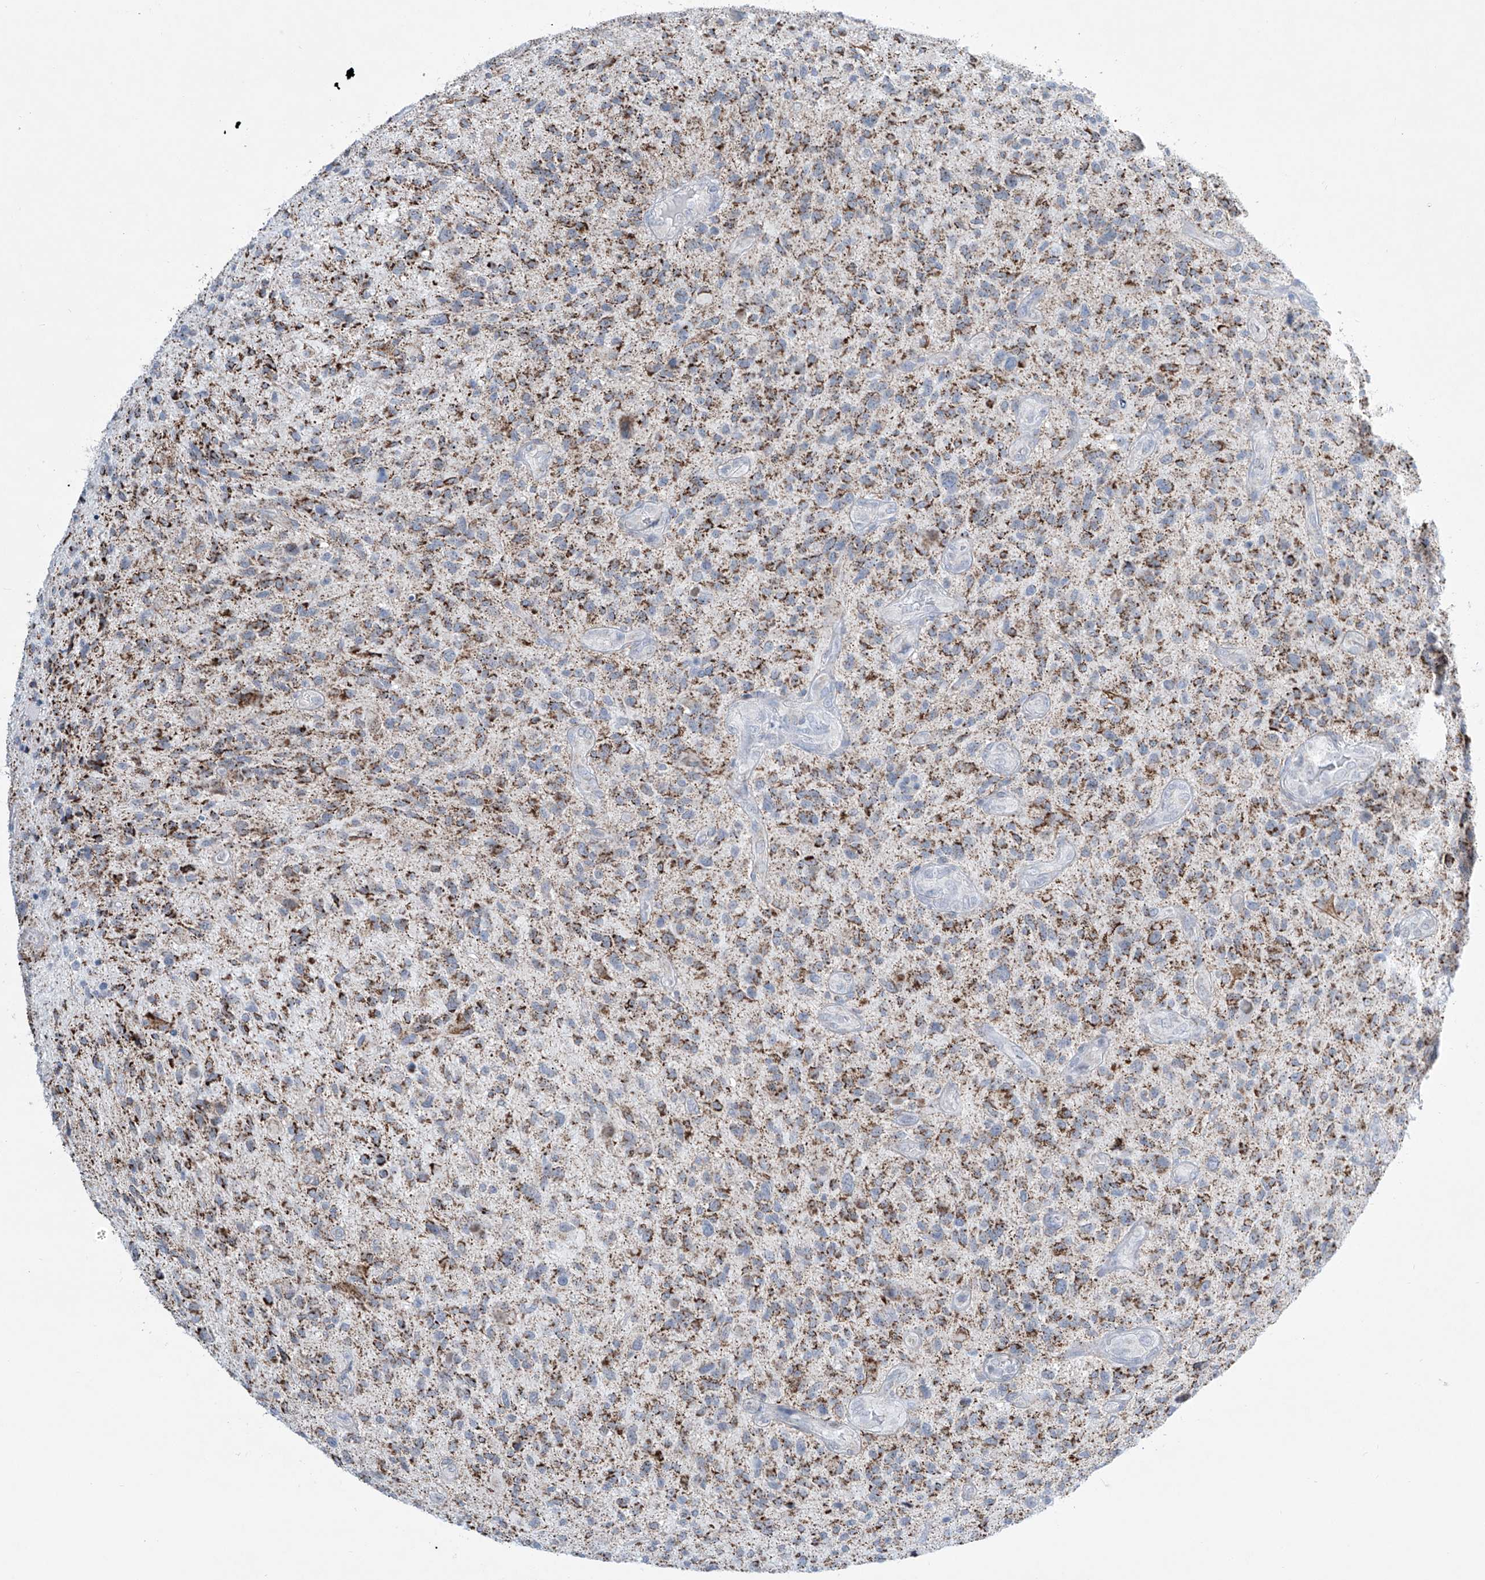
{"staining": {"intensity": "strong", "quantity": "25%-75%", "location": "cytoplasmic/membranous"}, "tissue": "glioma", "cell_type": "Tumor cells", "image_type": "cancer", "snomed": [{"axis": "morphology", "description": "Glioma, malignant, High grade"}, {"axis": "topography", "description": "Brain"}], "caption": "A photomicrograph of high-grade glioma (malignant) stained for a protein shows strong cytoplasmic/membranous brown staining in tumor cells.", "gene": "ALDH6A1", "patient": {"sex": "male", "age": 47}}